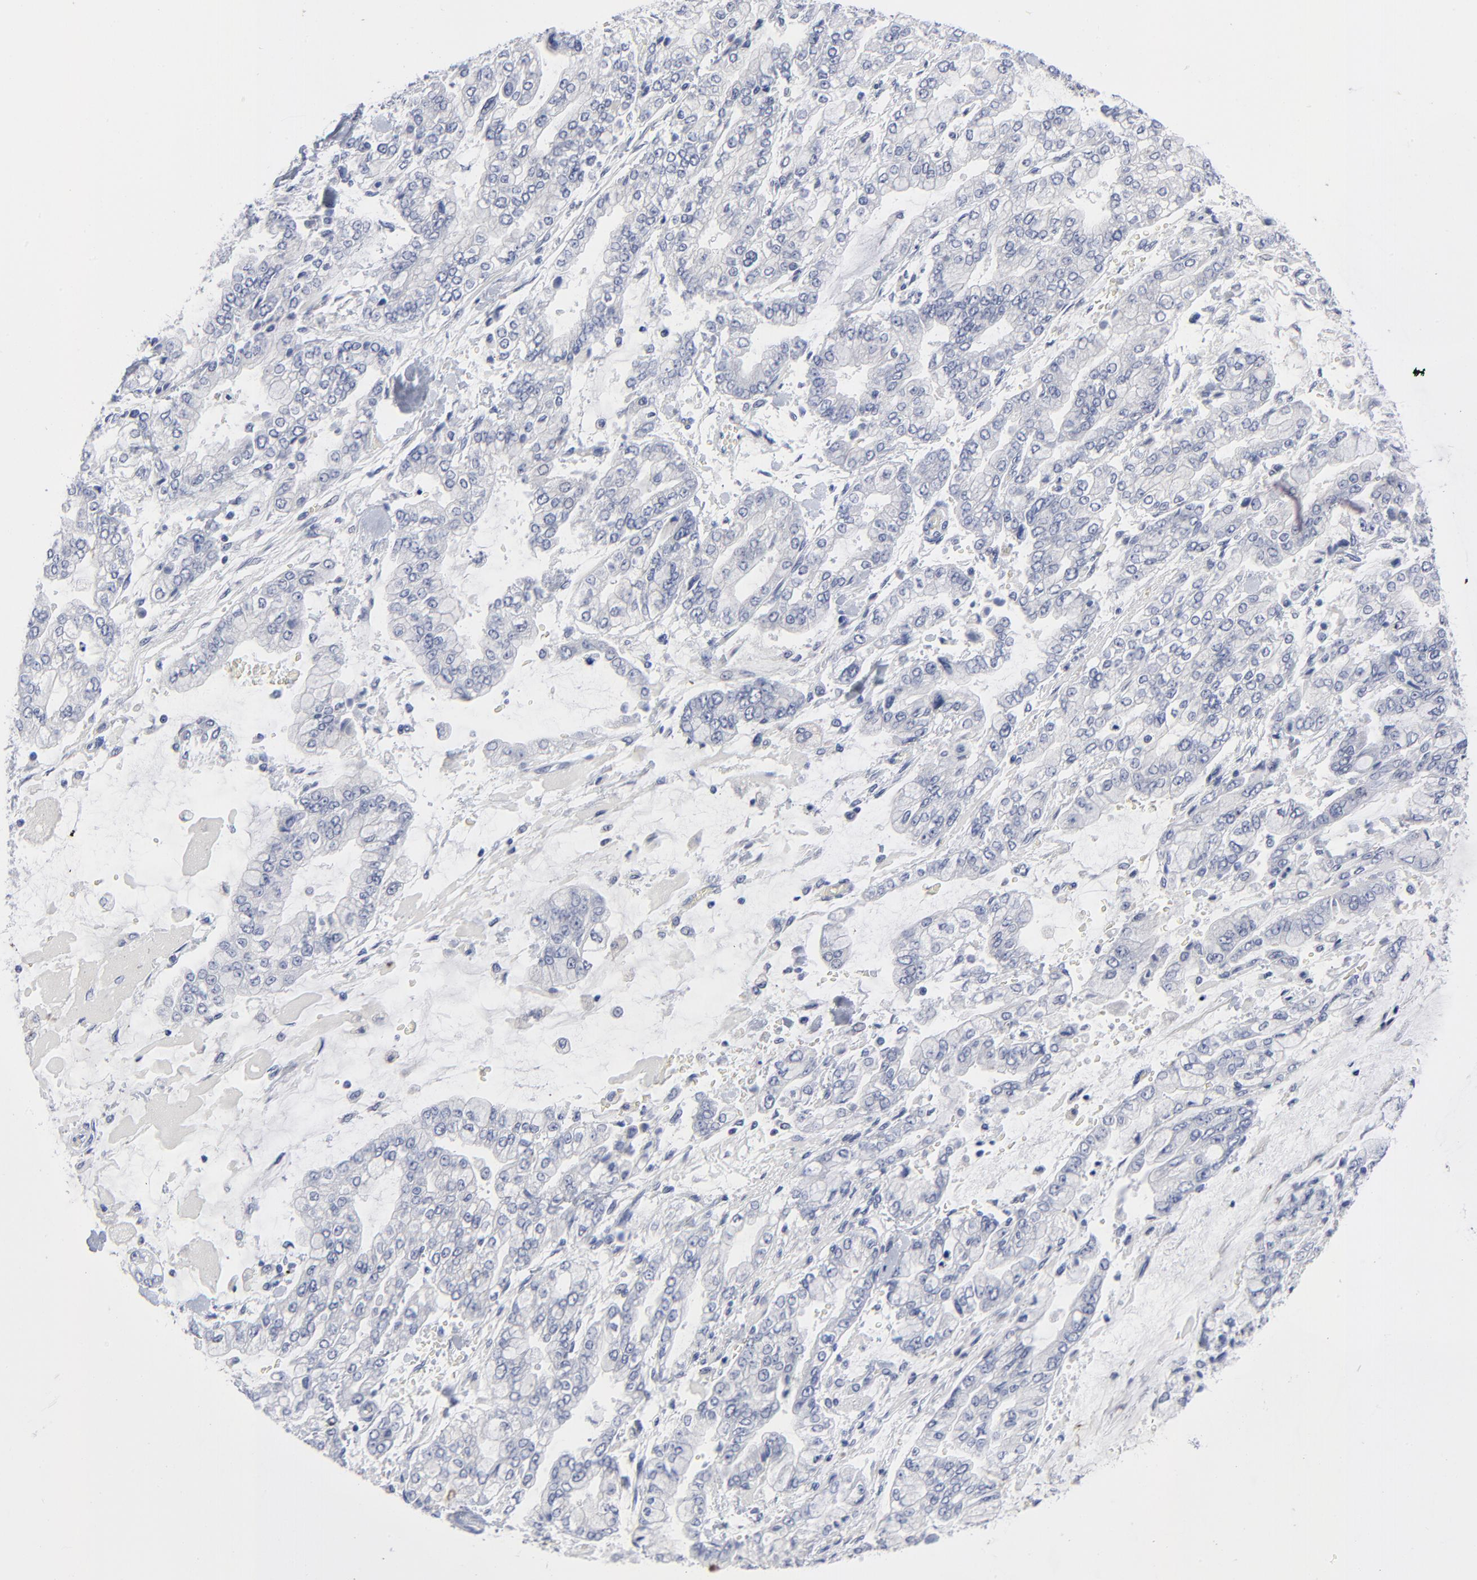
{"staining": {"intensity": "negative", "quantity": "none", "location": "none"}, "tissue": "stomach cancer", "cell_type": "Tumor cells", "image_type": "cancer", "snomed": [{"axis": "morphology", "description": "Normal tissue, NOS"}, {"axis": "morphology", "description": "Adenocarcinoma, NOS"}, {"axis": "topography", "description": "Stomach, upper"}, {"axis": "topography", "description": "Stomach"}], "caption": "Image shows no significant protein positivity in tumor cells of stomach cancer.", "gene": "CLEC4G", "patient": {"sex": "male", "age": 76}}